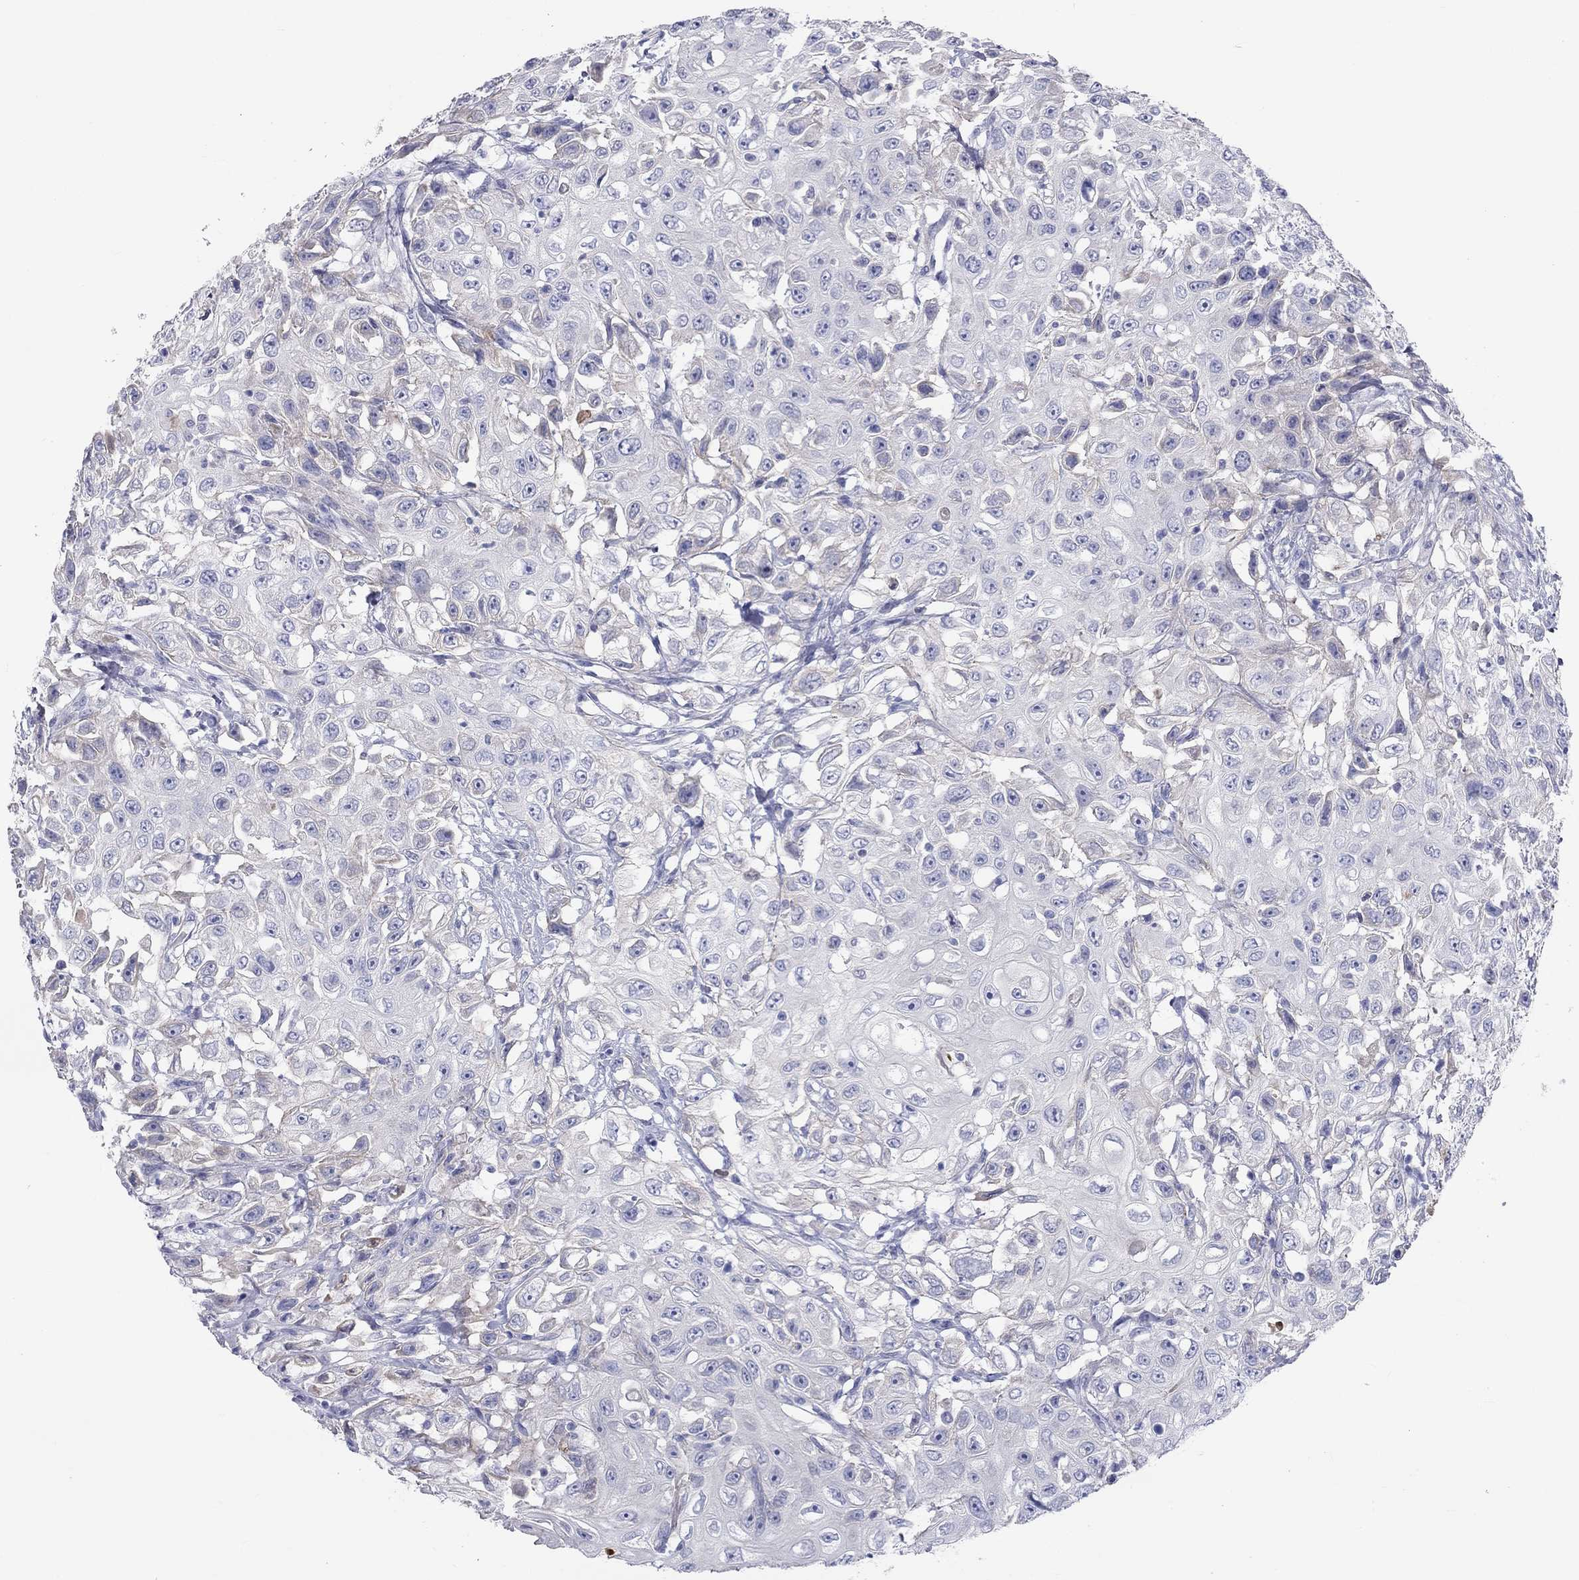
{"staining": {"intensity": "negative", "quantity": "none", "location": "none"}, "tissue": "urothelial cancer", "cell_type": "Tumor cells", "image_type": "cancer", "snomed": [{"axis": "morphology", "description": "Urothelial carcinoma, High grade"}, {"axis": "topography", "description": "Urinary bladder"}], "caption": "High power microscopy photomicrograph of an IHC image of urothelial carcinoma (high-grade), revealing no significant positivity in tumor cells. The staining was performed using DAB to visualize the protein expression in brown, while the nuclei were stained in blue with hematoxylin (Magnification: 20x).", "gene": "ST7L", "patient": {"sex": "female", "age": 56}}